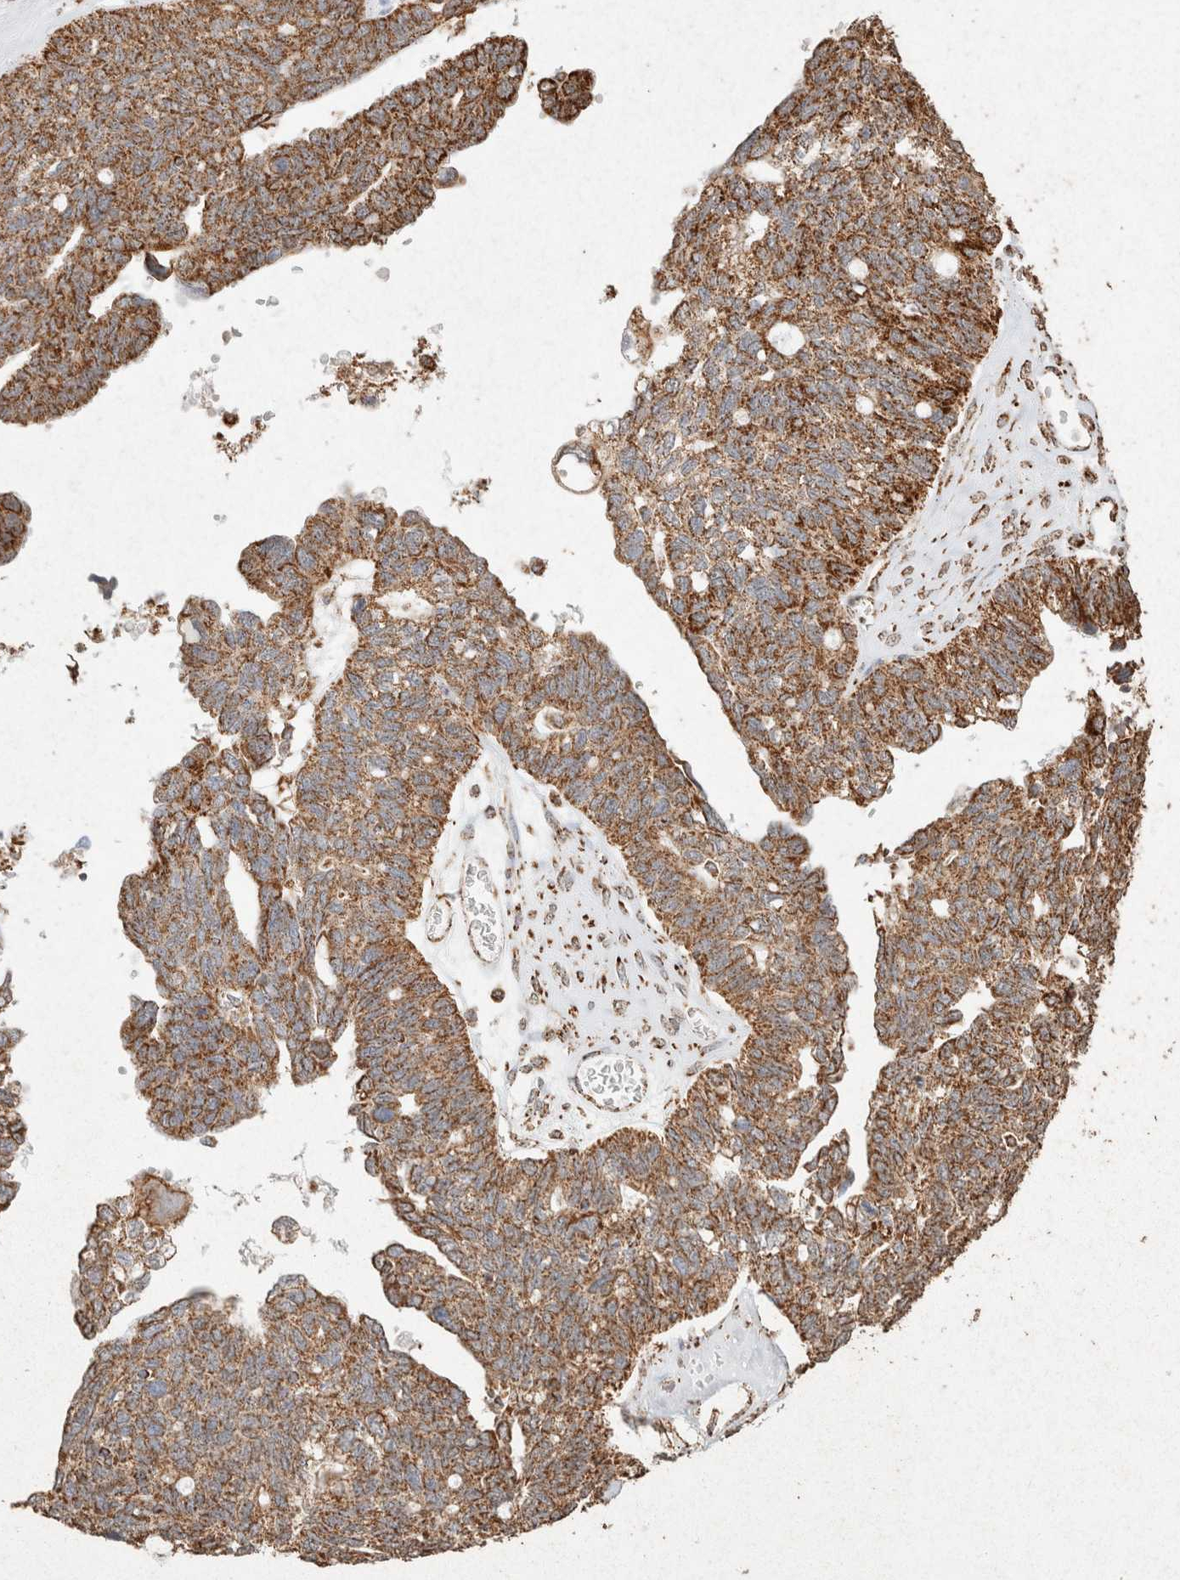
{"staining": {"intensity": "strong", "quantity": ">75%", "location": "cytoplasmic/membranous"}, "tissue": "ovarian cancer", "cell_type": "Tumor cells", "image_type": "cancer", "snomed": [{"axis": "morphology", "description": "Cystadenocarcinoma, serous, NOS"}, {"axis": "topography", "description": "Ovary"}], "caption": "Strong cytoplasmic/membranous expression for a protein is appreciated in approximately >75% of tumor cells of ovarian serous cystadenocarcinoma using immunohistochemistry (IHC).", "gene": "SDC2", "patient": {"sex": "female", "age": 79}}